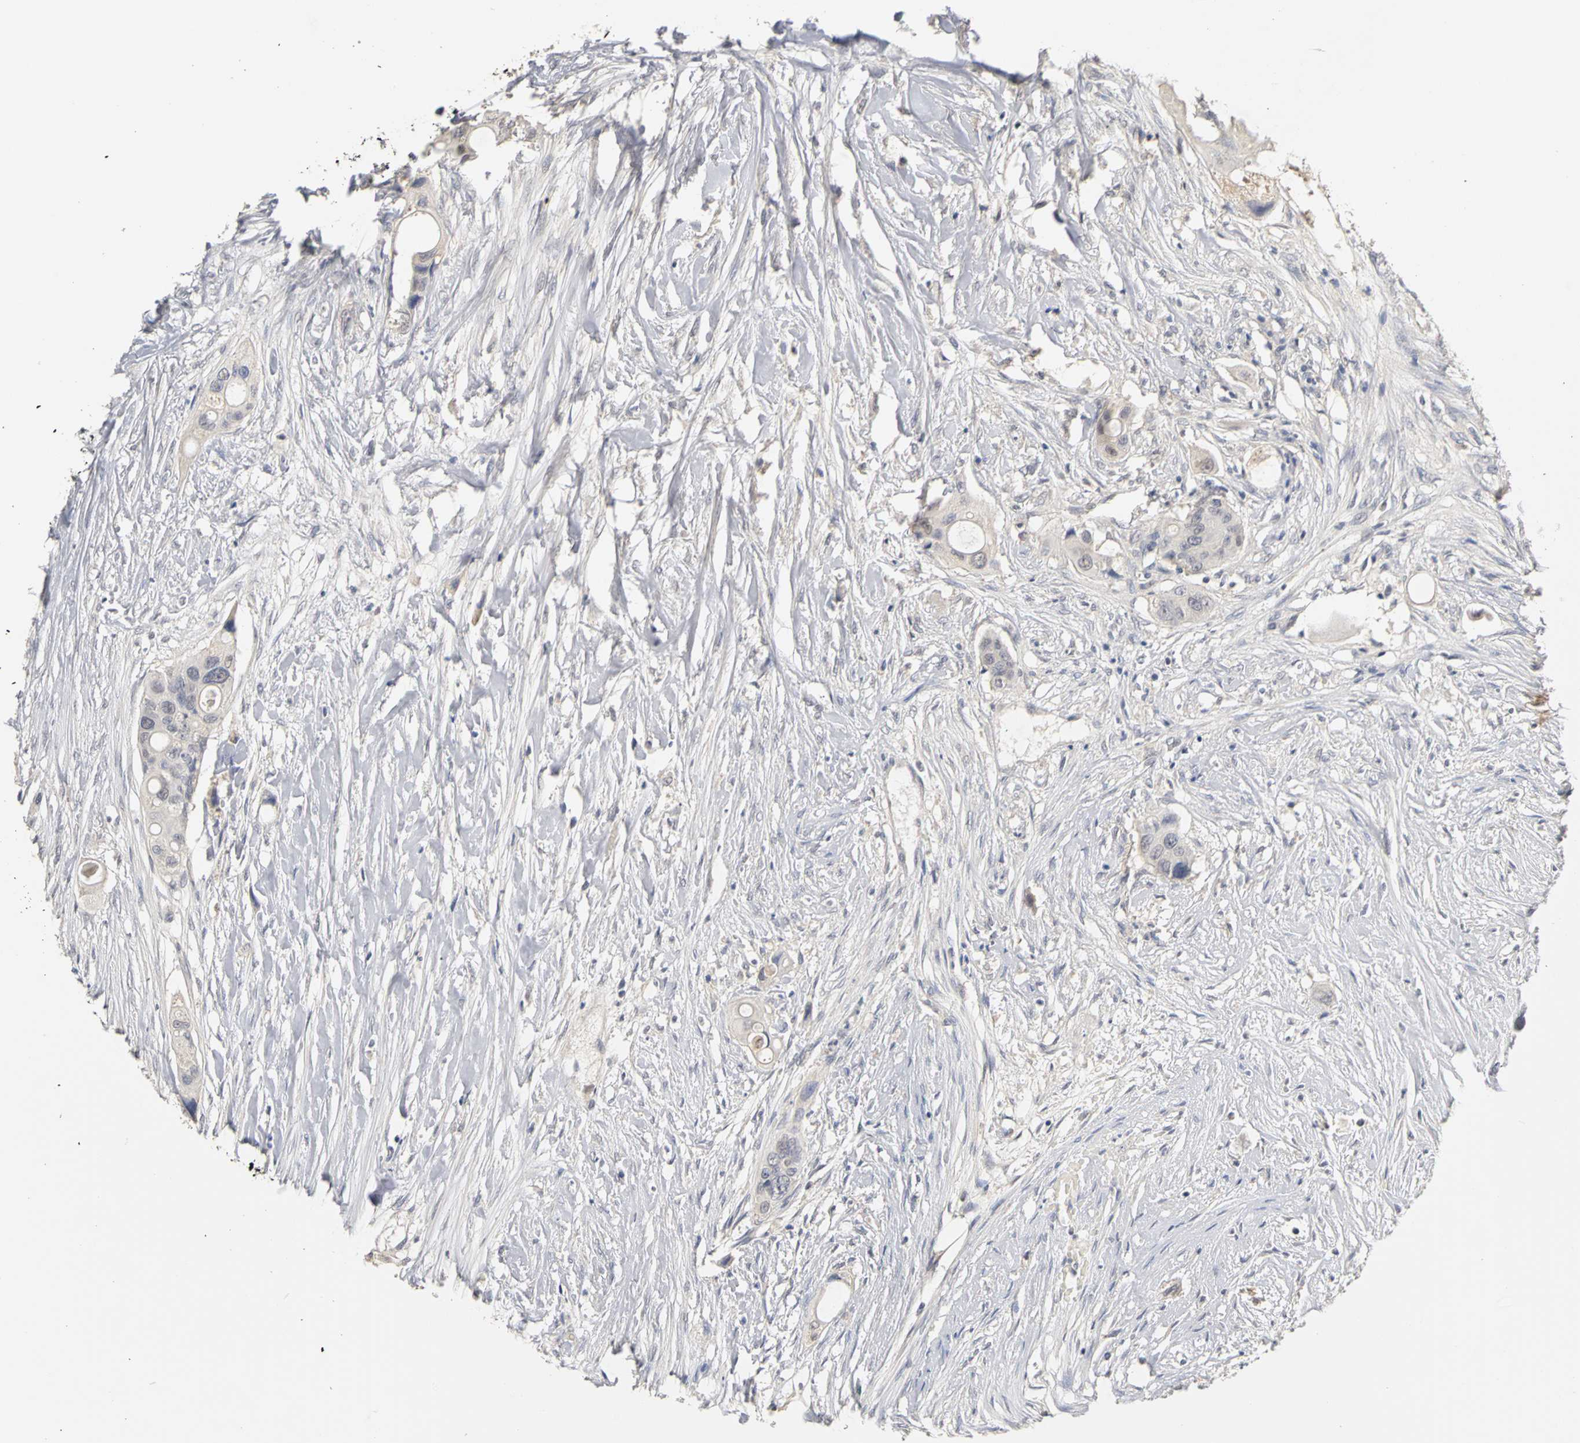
{"staining": {"intensity": "negative", "quantity": "none", "location": "none"}, "tissue": "colorectal cancer", "cell_type": "Tumor cells", "image_type": "cancer", "snomed": [{"axis": "morphology", "description": "Adenocarcinoma, NOS"}, {"axis": "topography", "description": "Colon"}], "caption": "DAB (3,3'-diaminobenzidine) immunohistochemical staining of human colorectal adenocarcinoma shows no significant expression in tumor cells.", "gene": "PGR", "patient": {"sex": "female", "age": 57}}